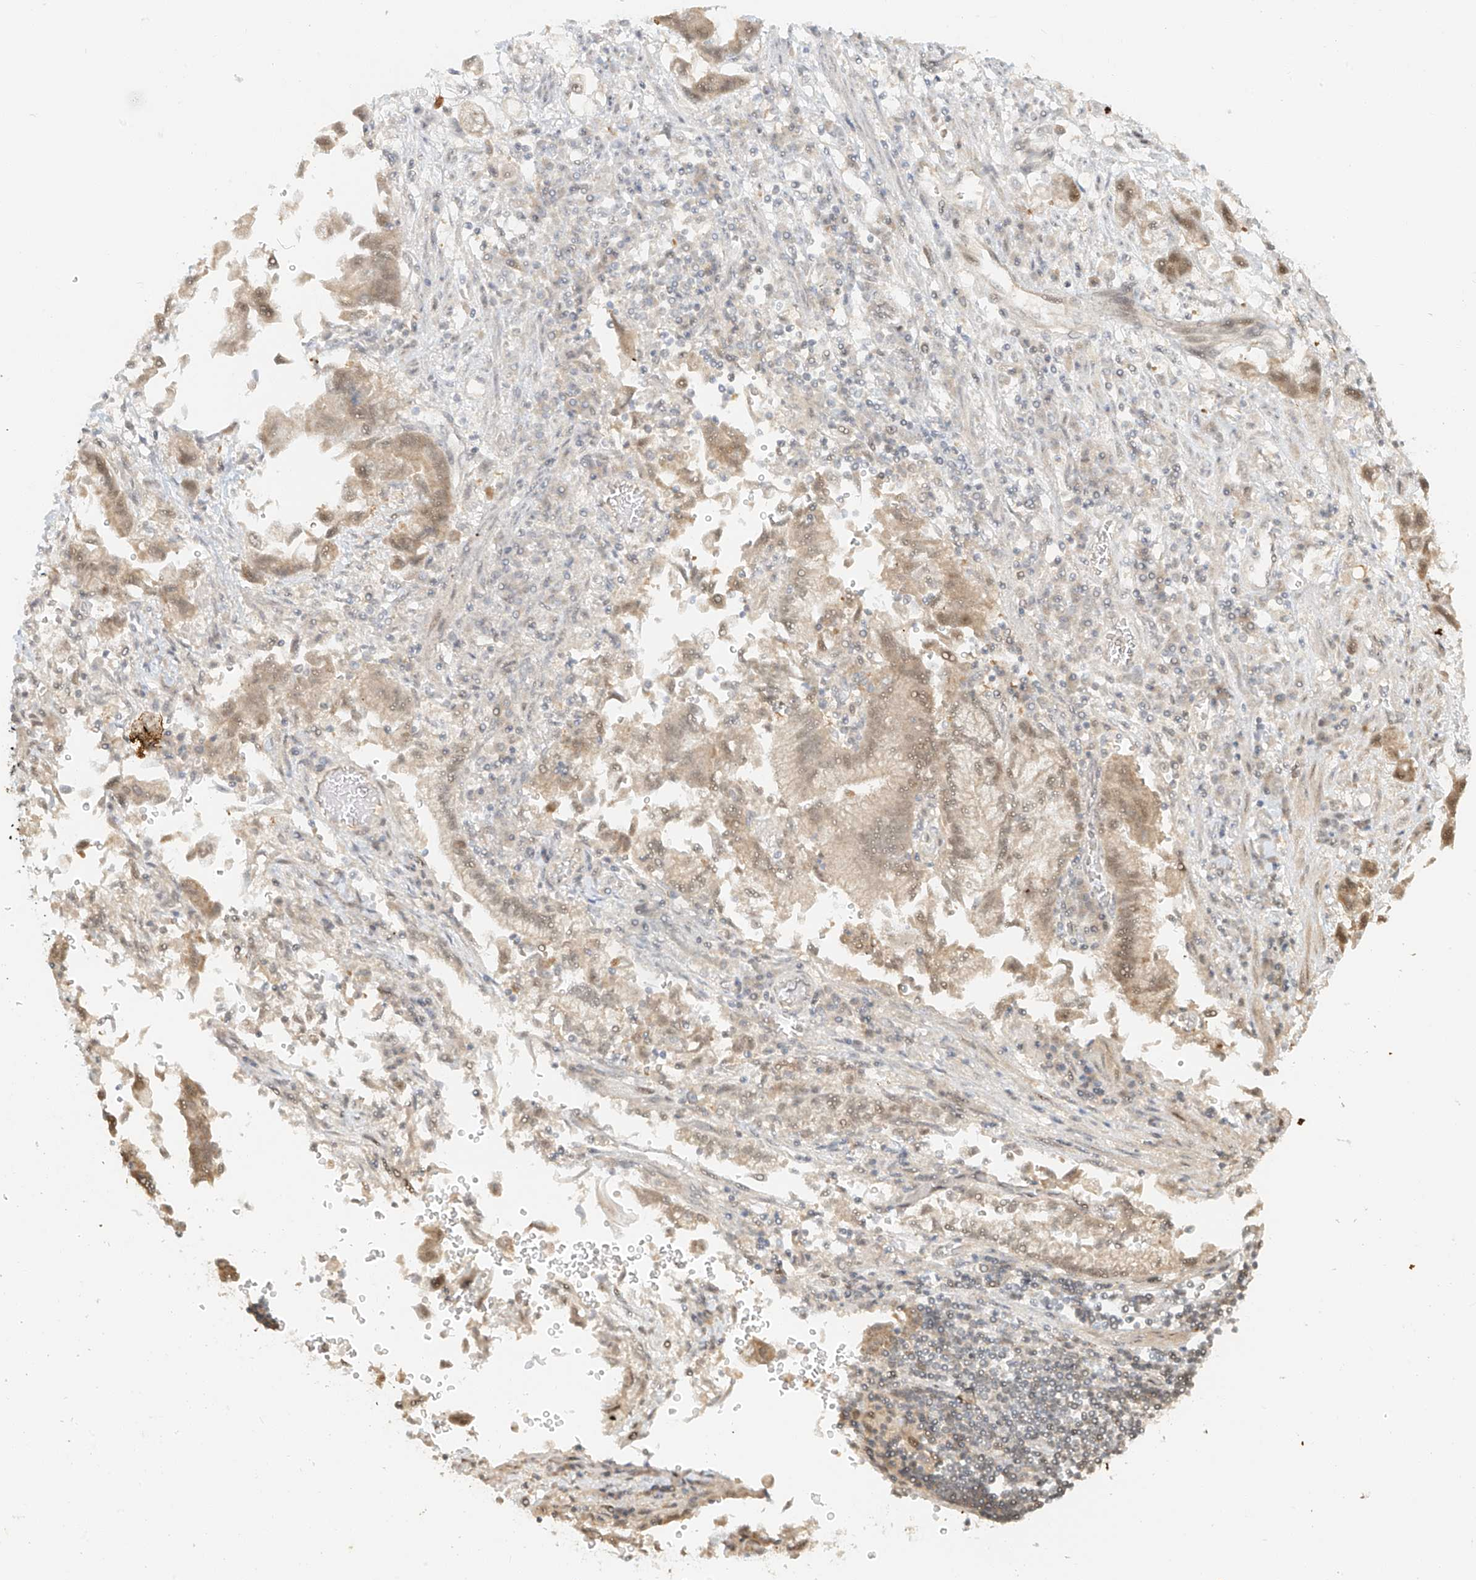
{"staining": {"intensity": "weak", "quantity": ">75%", "location": "cytoplasmic/membranous,nuclear"}, "tissue": "stomach cancer", "cell_type": "Tumor cells", "image_type": "cancer", "snomed": [{"axis": "morphology", "description": "Adenocarcinoma, NOS"}, {"axis": "topography", "description": "Stomach"}], "caption": "Stomach adenocarcinoma was stained to show a protein in brown. There is low levels of weak cytoplasmic/membranous and nuclear positivity in about >75% of tumor cells. (IHC, brightfield microscopy, high magnification).", "gene": "MIPEP", "patient": {"sex": "male", "age": 62}}